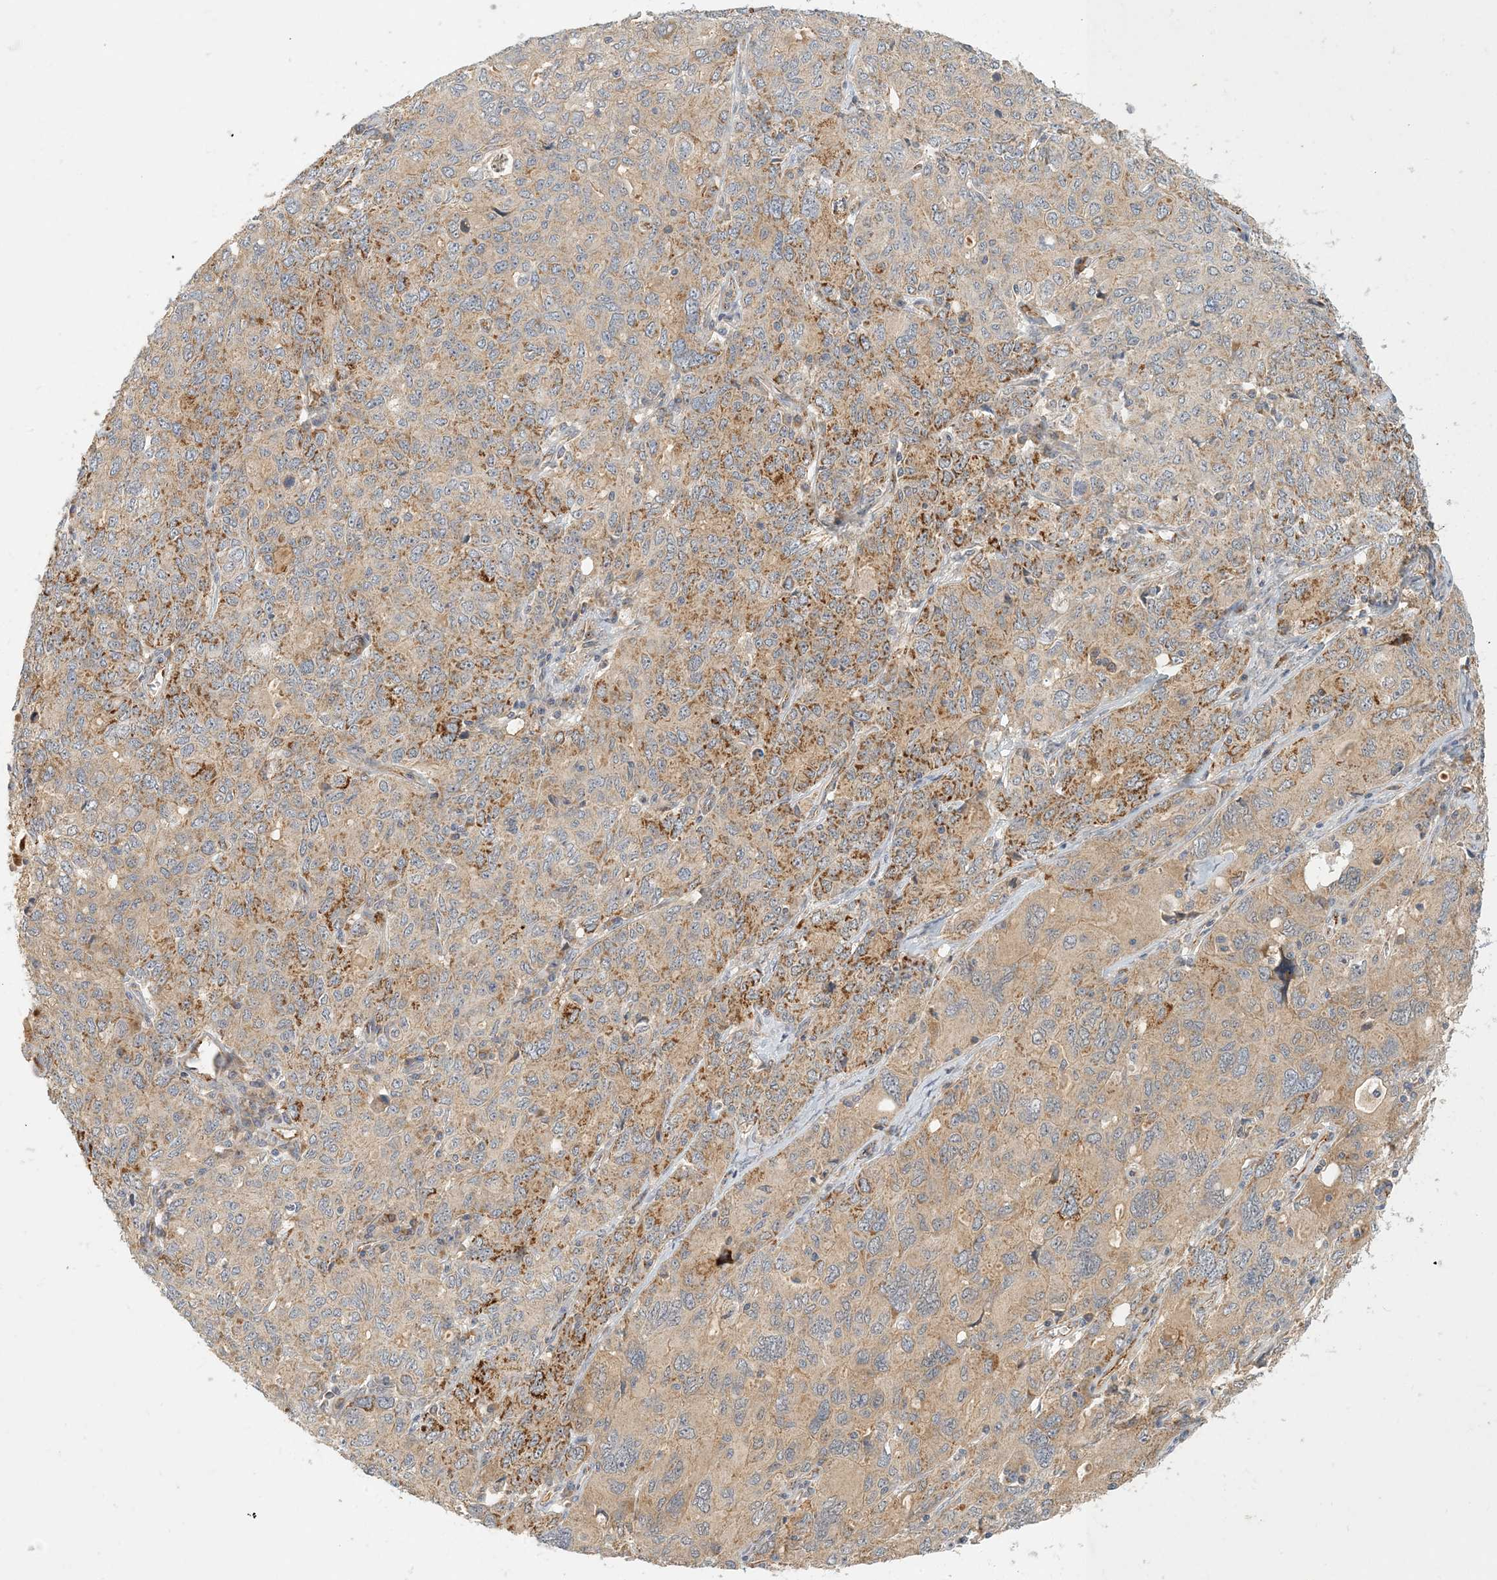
{"staining": {"intensity": "moderate", "quantity": ">75%", "location": "cytoplasmic/membranous"}, "tissue": "ovarian cancer", "cell_type": "Tumor cells", "image_type": "cancer", "snomed": [{"axis": "morphology", "description": "Carcinoma, endometroid"}, {"axis": "topography", "description": "Ovary"}], "caption": "An image of human ovarian endometroid carcinoma stained for a protein displays moderate cytoplasmic/membranous brown staining in tumor cells.", "gene": "ZBTB3", "patient": {"sex": "female", "age": 62}}